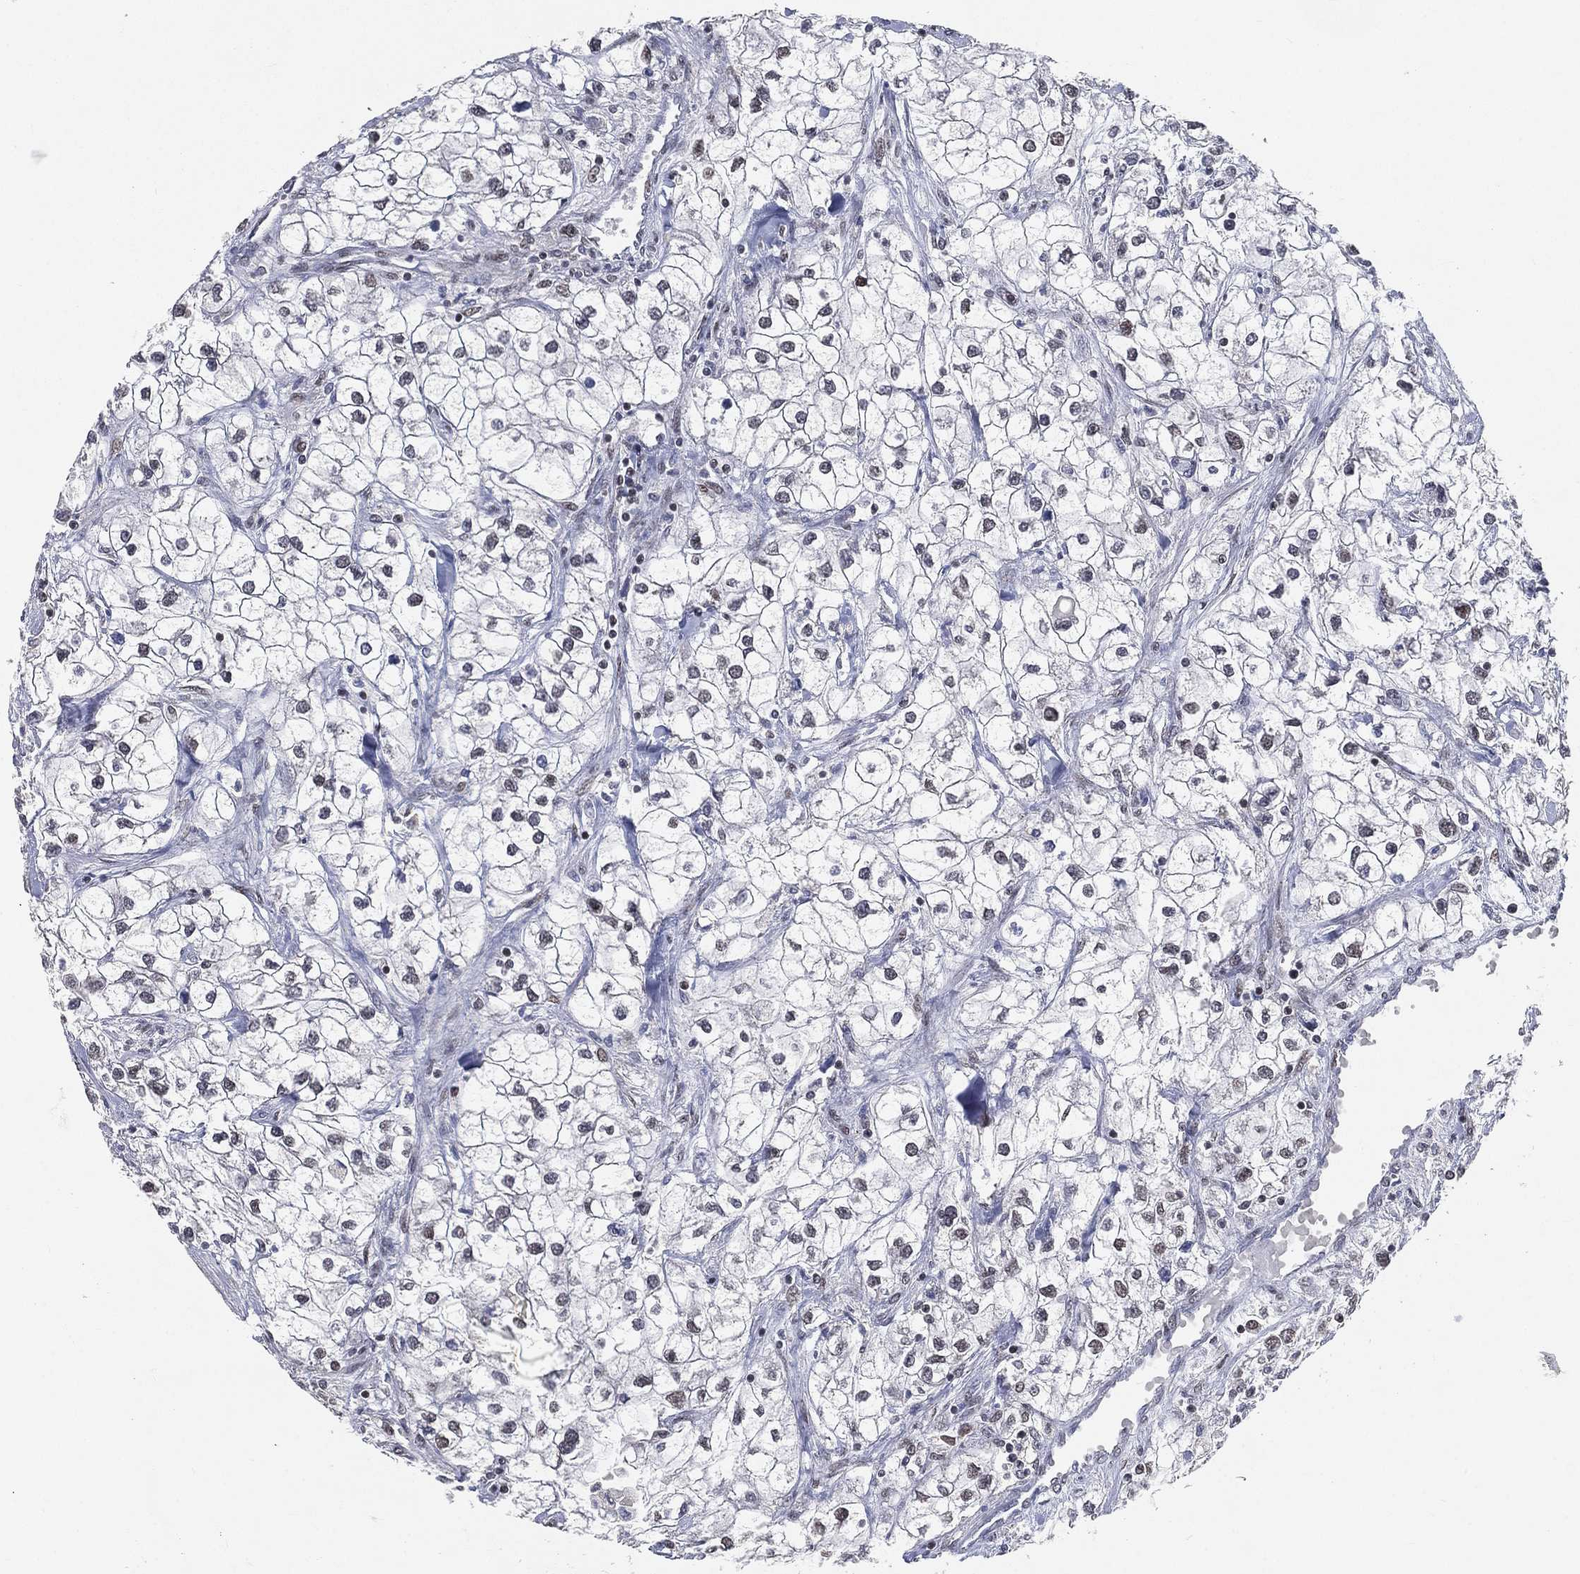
{"staining": {"intensity": "weak", "quantity": "<25%", "location": "nuclear"}, "tissue": "renal cancer", "cell_type": "Tumor cells", "image_type": "cancer", "snomed": [{"axis": "morphology", "description": "Adenocarcinoma, NOS"}, {"axis": "topography", "description": "Kidney"}], "caption": "DAB (3,3'-diaminobenzidine) immunohistochemical staining of human renal cancer (adenocarcinoma) exhibits no significant staining in tumor cells.", "gene": "YLPM1", "patient": {"sex": "male", "age": 59}}